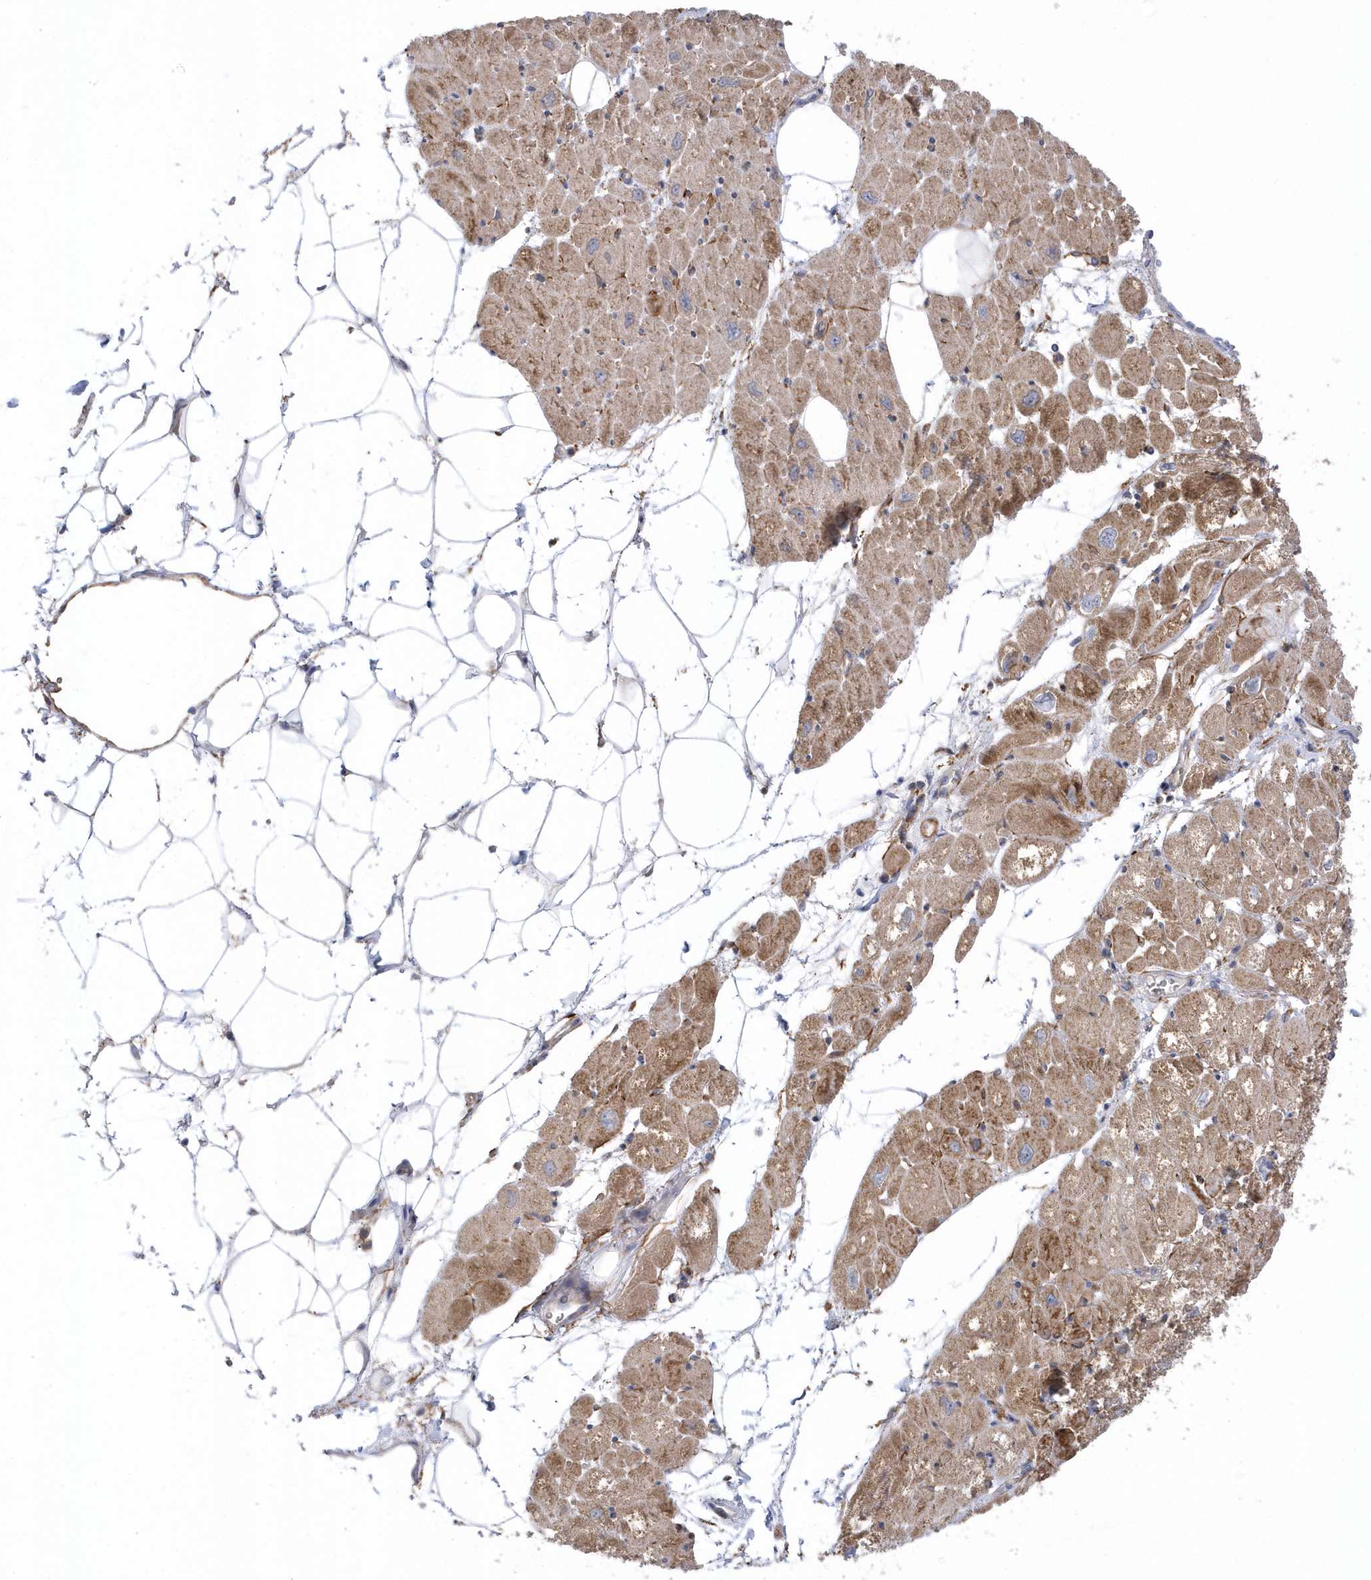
{"staining": {"intensity": "moderate", "quantity": ">75%", "location": "cytoplasmic/membranous"}, "tissue": "heart muscle", "cell_type": "Cardiomyocytes", "image_type": "normal", "snomed": [{"axis": "morphology", "description": "Normal tissue, NOS"}, {"axis": "topography", "description": "Heart"}], "caption": "Immunohistochemical staining of unremarkable human heart muscle exhibits >75% levels of moderate cytoplasmic/membranous protein expression in about >75% of cardiomyocytes. (Brightfield microscopy of DAB IHC at high magnification).", "gene": "ANAPC1", "patient": {"sex": "male", "age": 50}}